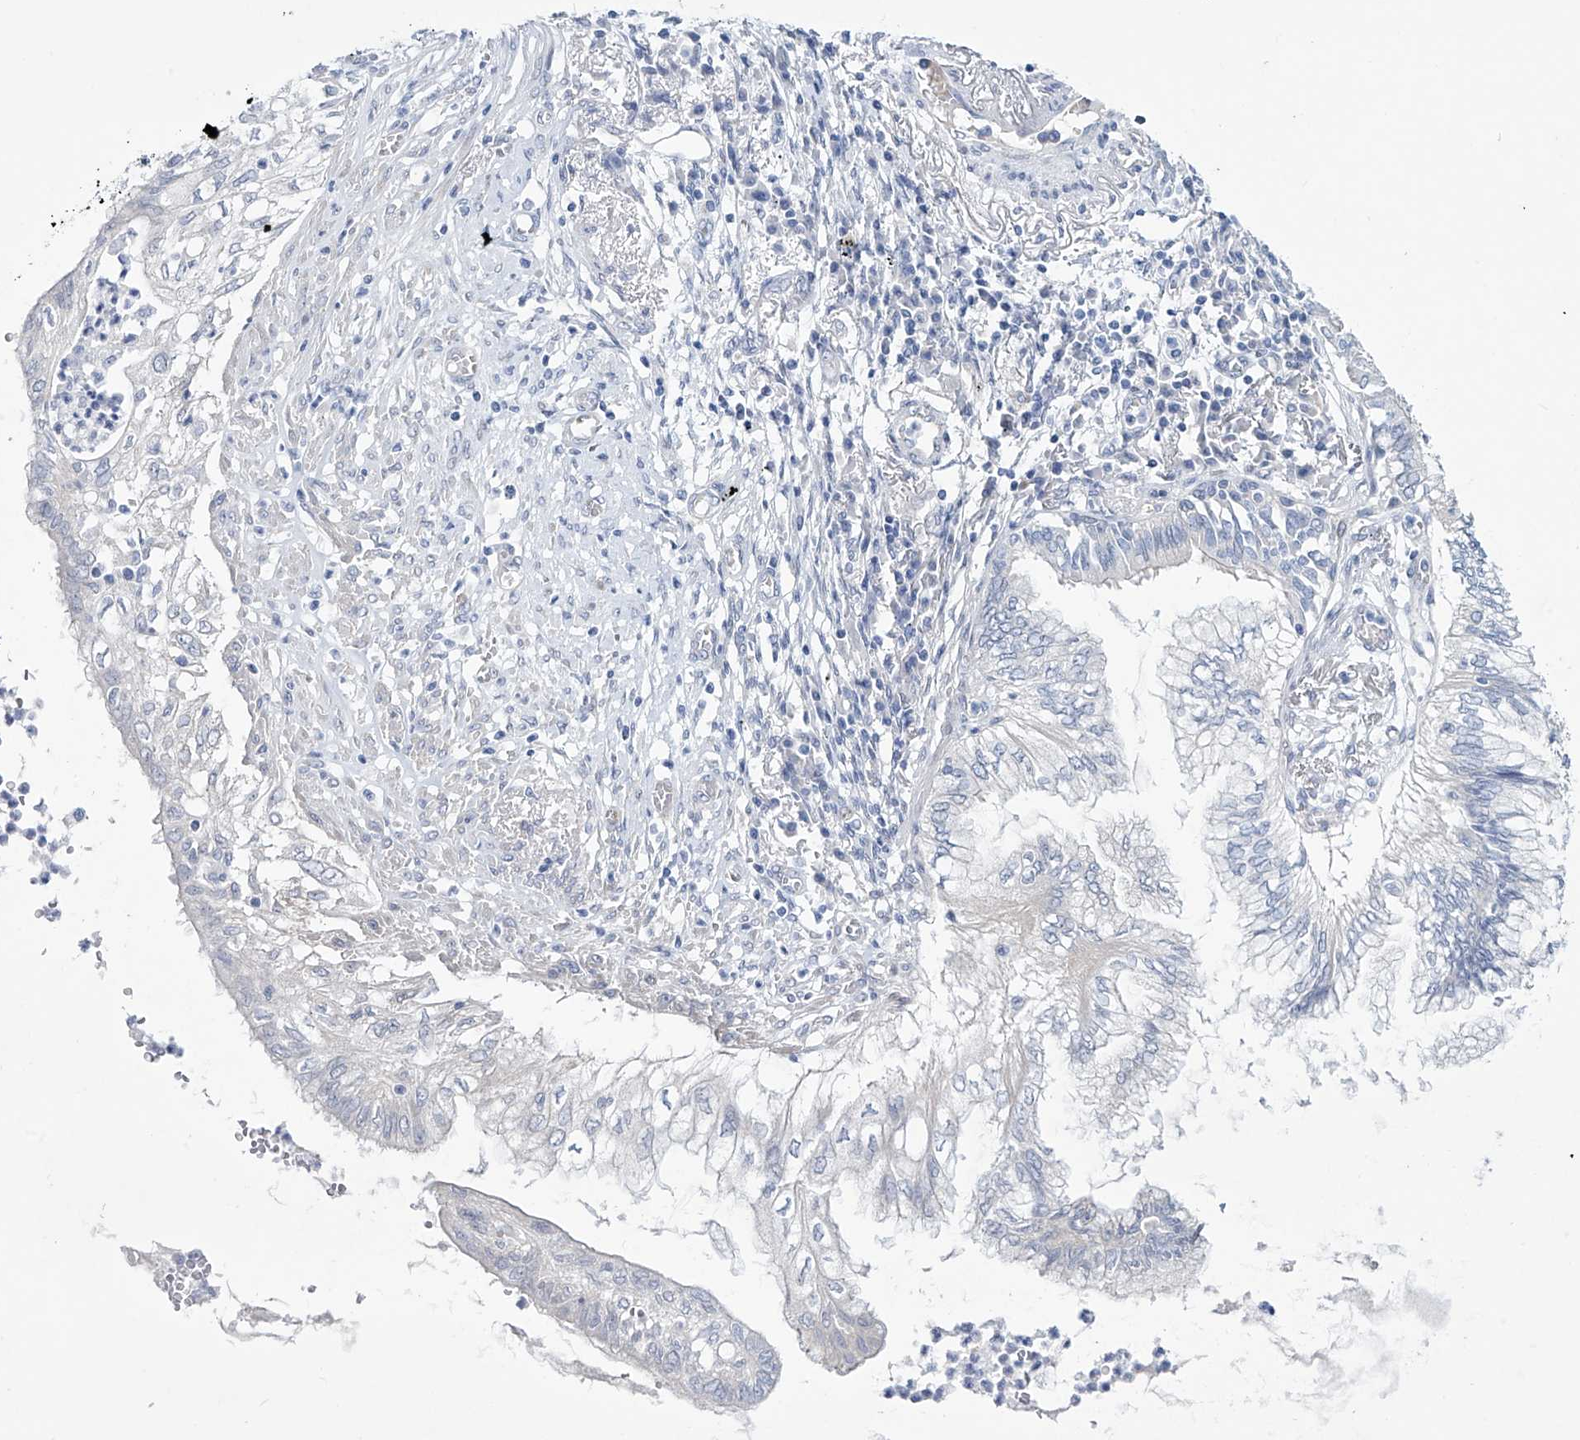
{"staining": {"intensity": "negative", "quantity": "none", "location": "none"}, "tissue": "lung cancer", "cell_type": "Tumor cells", "image_type": "cancer", "snomed": [{"axis": "morphology", "description": "Adenocarcinoma, NOS"}, {"axis": "topography", "description": "Lung"}], "caption": "The micrograph displays no staining of tumor cells in lung cancer (adenocarcinoma).", "gene": "TRIM60", "patient": {"sex": "female", "age": 70}}